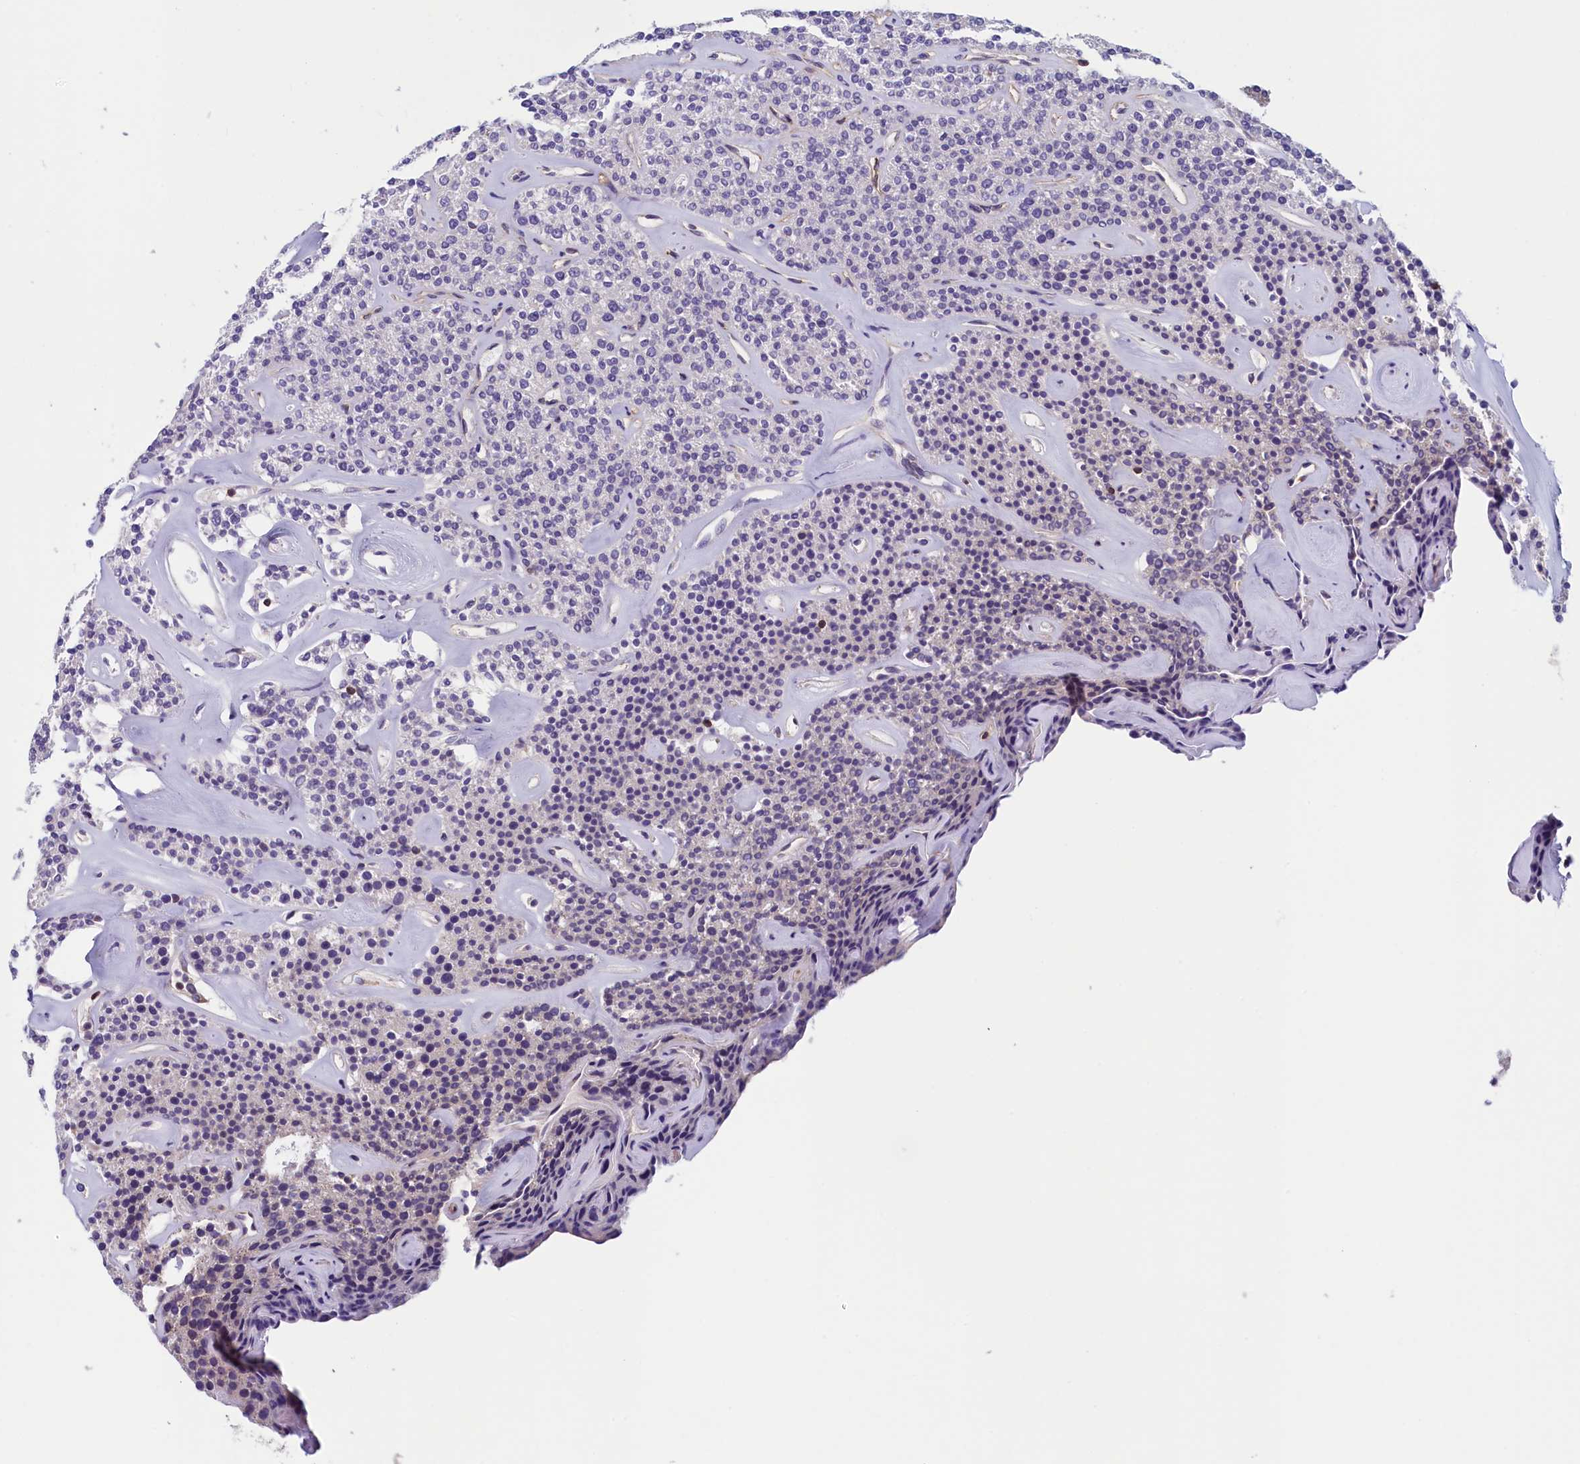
{"staining": {"intensity": "negative", "quantity": "none", "location": "none"}, "tissue": "parathyroid gland", "cell_type": "Glandular cells", "image_type": "normal", "snomed": [{"axis": "morphology", "description": "Normal tissue, NOS"}, {"axis": "topography", "description": "Parathyroid gland"}], "caption": "The immunohistochemistry (IHC) photomicrograph has no significant expression in glandular cells of parathyroid gland. (DAB (3,3'-diaminobenzidine) immunohistochemistry (IHC), high magnification).", "gene": "TRAF3IP3", "patient": {"sex": "male", "age": 46}}